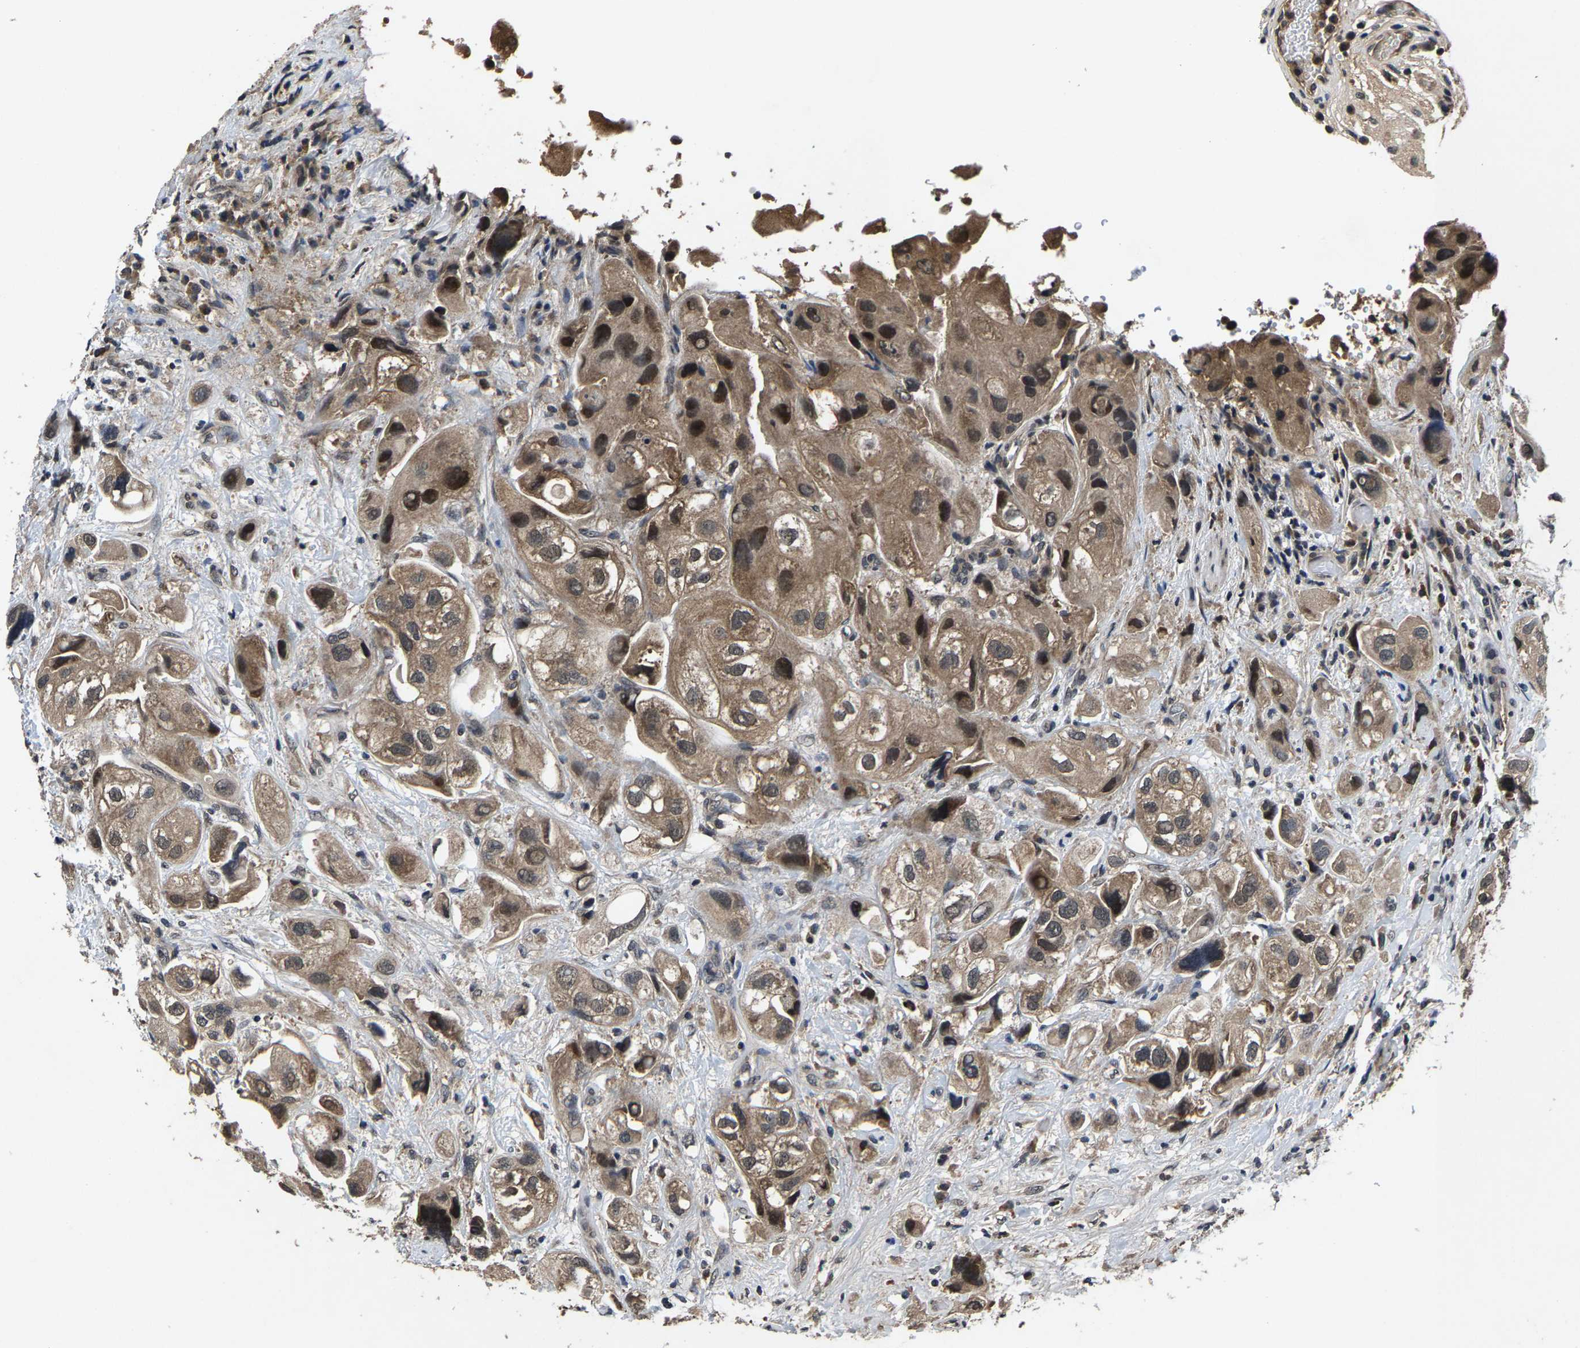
{"staining": {"intensity": "moderate", "quantity": ">75%", "location": "cytoplasmic/membranous,nuclear"}, "tissue": "urothelial cancer", "cell_type": "Tumor cells", "image_type": "cancer", "snomed": [{"axis": "morphology", "description": "Urothelial carcinoma, High grade"}, {"axis": "topography", "description": "Urinary bladder"}], "caption": "This is a histology image of immunohistochemistry staining of high-grade urothelial carcinoma, which shows moderate positivity in the cytoplasmic/membranous and nuclear of tumor cells.", "gene": "HUWE1", "patient": {"sex": "female", "age": 64}}